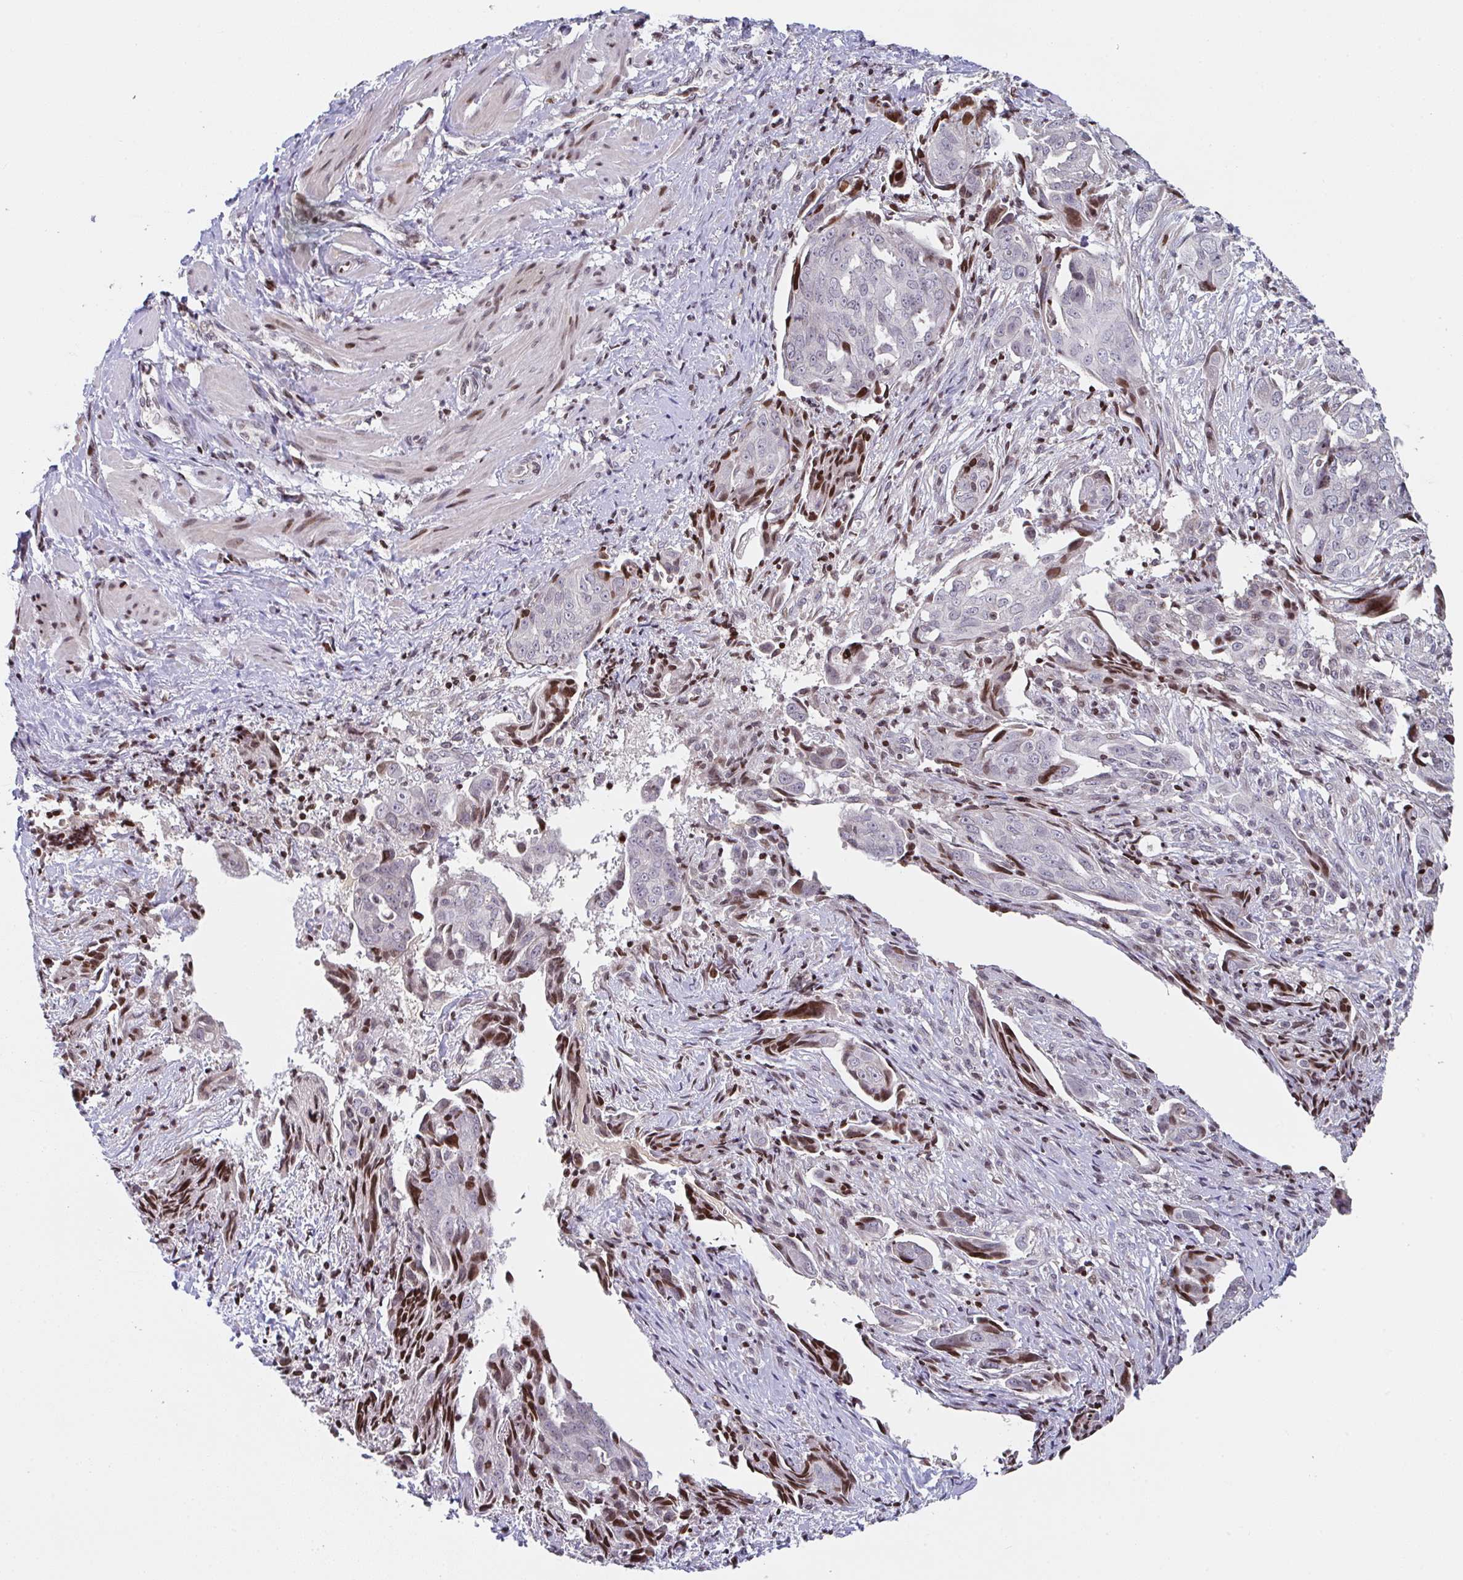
{"staining": {"intensity": "moderate", "quantity": "<25%", "location": "nuclear"}, "tissue": "ovarian cancer", "cell_type": "Tumor cells", "image_type": "cancer", "snomed": [{"axis": "morphology", "description": "Carcinoma, endometroid"}, {"axis": "topography", "description": "Ovary"}], "caption": "An immunohistochemistry (IHC) photomicrograph of neoplastic tissue is shown. Protein staining in brown highlights moderate nuclear positivity in ovarian cancer (endometroid carcinoma) within tumor cells.", "gene": "PCDHB8", "patient": {"sex": "female", "age": 70}}